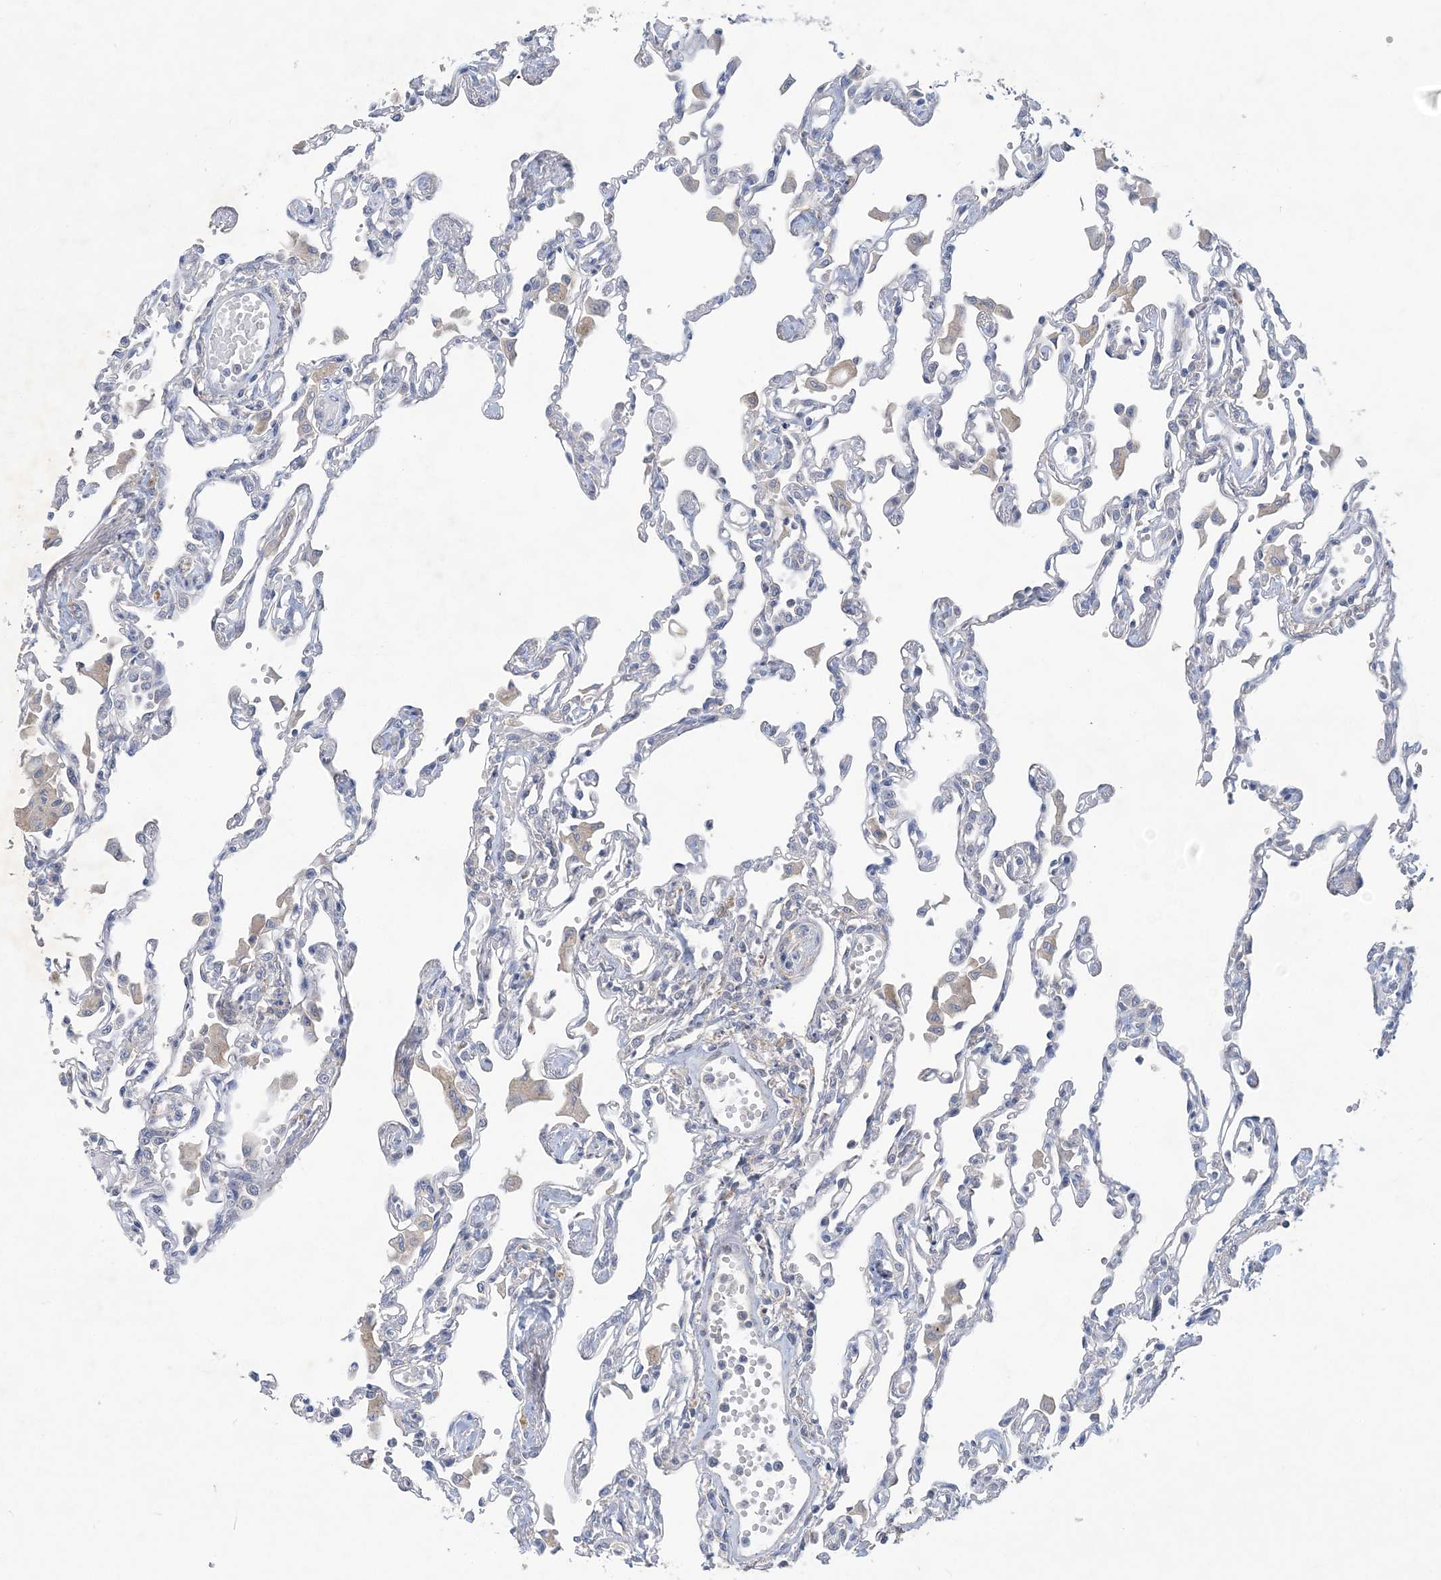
{"staining": {"intensity": "negative", "quantity": "none", "location": "none"}, "tissue": "lung", "cell_type": "Alveolar cells", "image_type": "normal", "snomed": [{"axis": "morphology", "description": "Normal tissue, NOS"}, {"axis": "topography", "description": "Bronchus"}, {"axis": "topography", "description": "Lung"}], "caption": "An immunohistochemistry (IHC) image of unremarkable lung is shown. There is no staining in alveolar cells of lung. (DAB immunohistochemistry (IHC), high magnification).", "gene": "ANKRD35", "patient": {"sex": "female", "age": 49}}